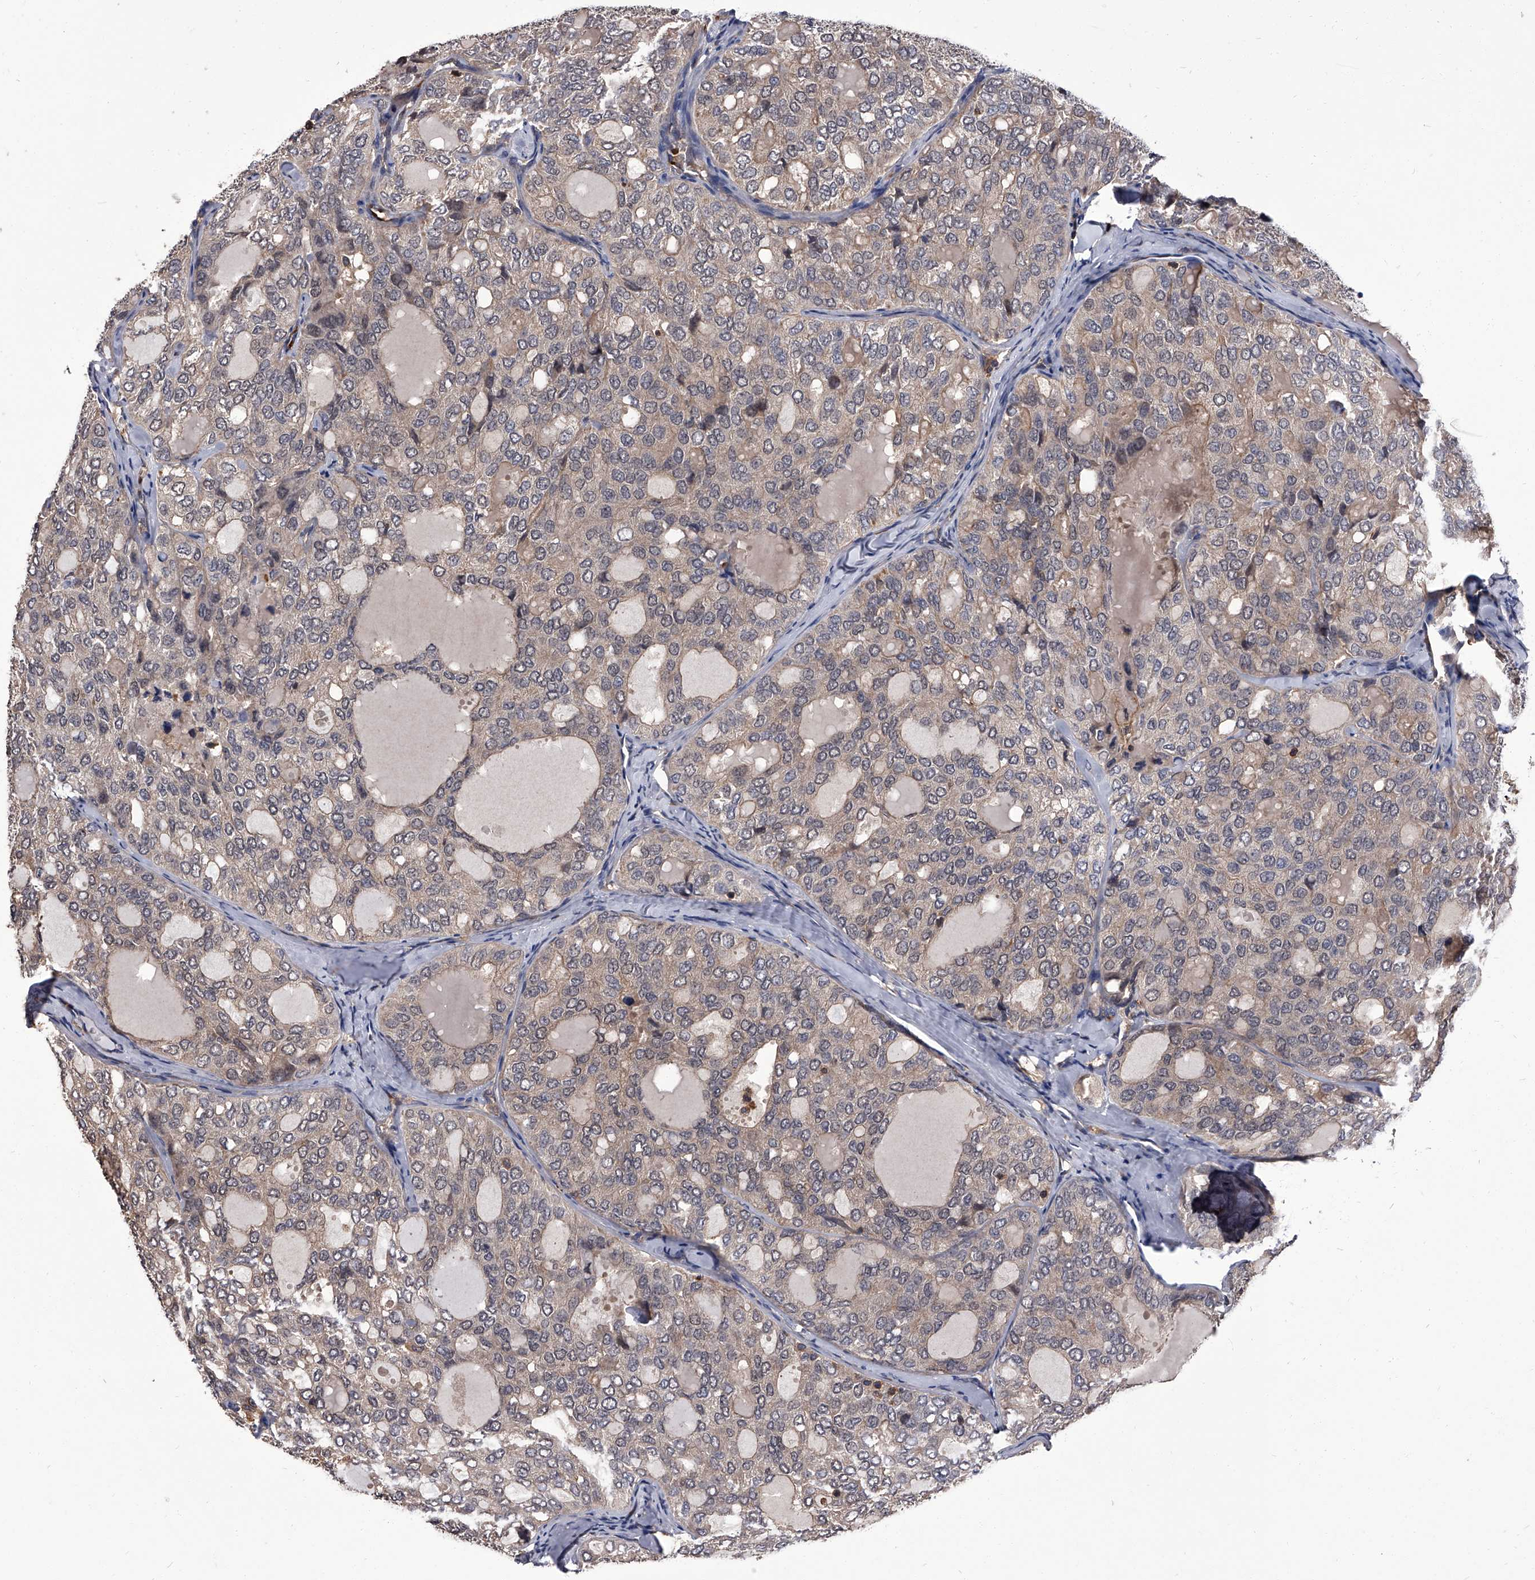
{"staining": {"intensity": "moderate", "quantity": "25%-75%", "location": "cytoplasmic/membranous"}, "tissue": "thyroid cancer", "cell_type": "Tumor cells", "image_type": "cancer", "snomed": [{"axis": "morphology", "description": "Follicular adenoma carcinoma, NOS"}, {"axis": "topography", "description": "Thyroid gland"}], "caption": "Immunohistochemical staining of thyroid cancer (follicular adenoma carcinoma) exhibits medium levels of moderate cytoplasmic/membranous positivity in about 25%-75% of tumor cells.", "gene": "STK36", "patient": {"sex": "male", "age": 75}}